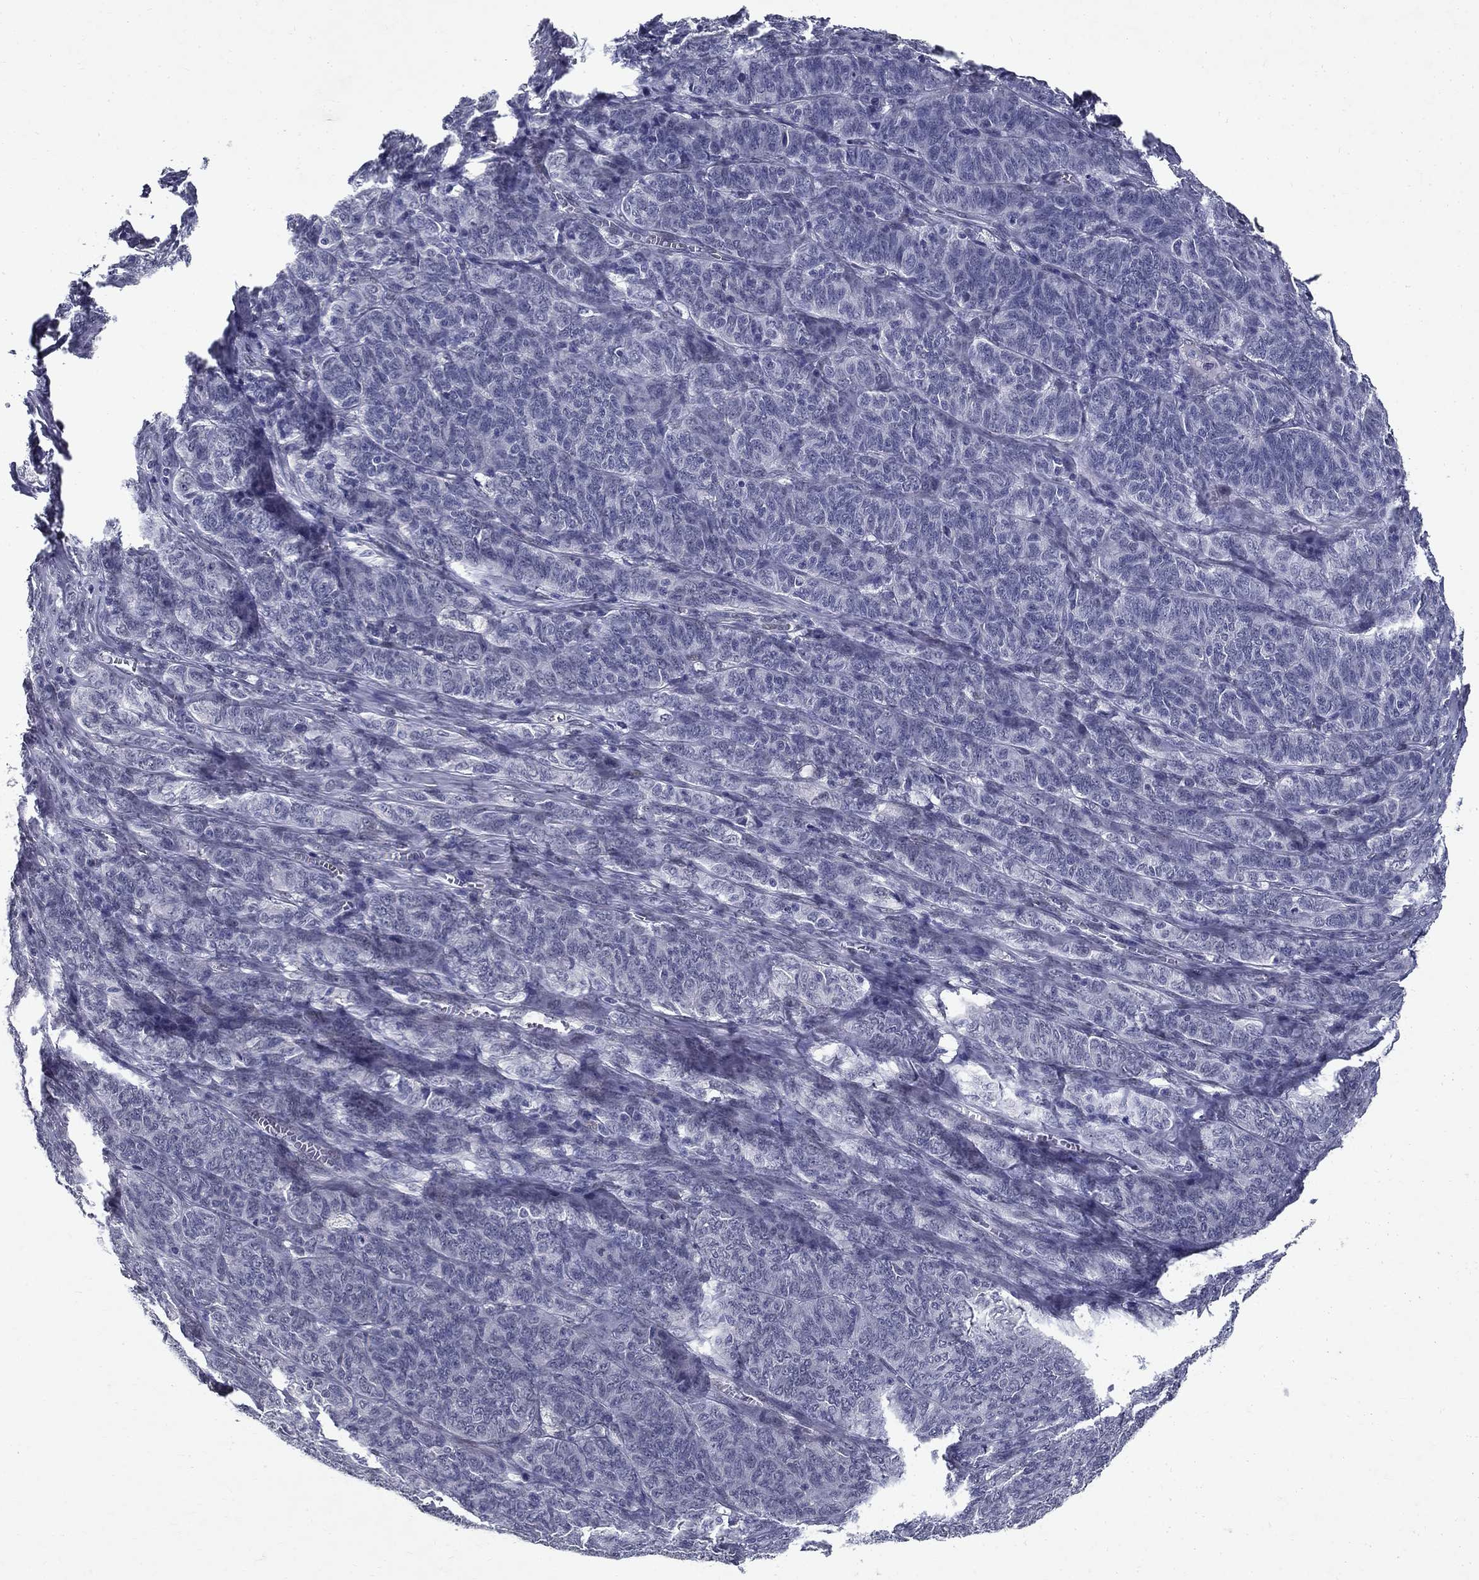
{"staining": {"intensity": "negative", "quantity": "none", "location": "none"}, "tissue": "ovarian cancer", "cell_type": "Tumor cells", "image_type": "cancer", "snomed": [{"axis": "morphology", "description": "Carcinoma, endometroid"}, {"axis": "topography", "description": "Ovary"}], "caption": "Immunohistochemistry of human ovarian cancer (endometroid carcinoma) shows no positivity in tumor cells.", "gene": "RBFOX1", "patient": {"sex": "female", "age": 80}}